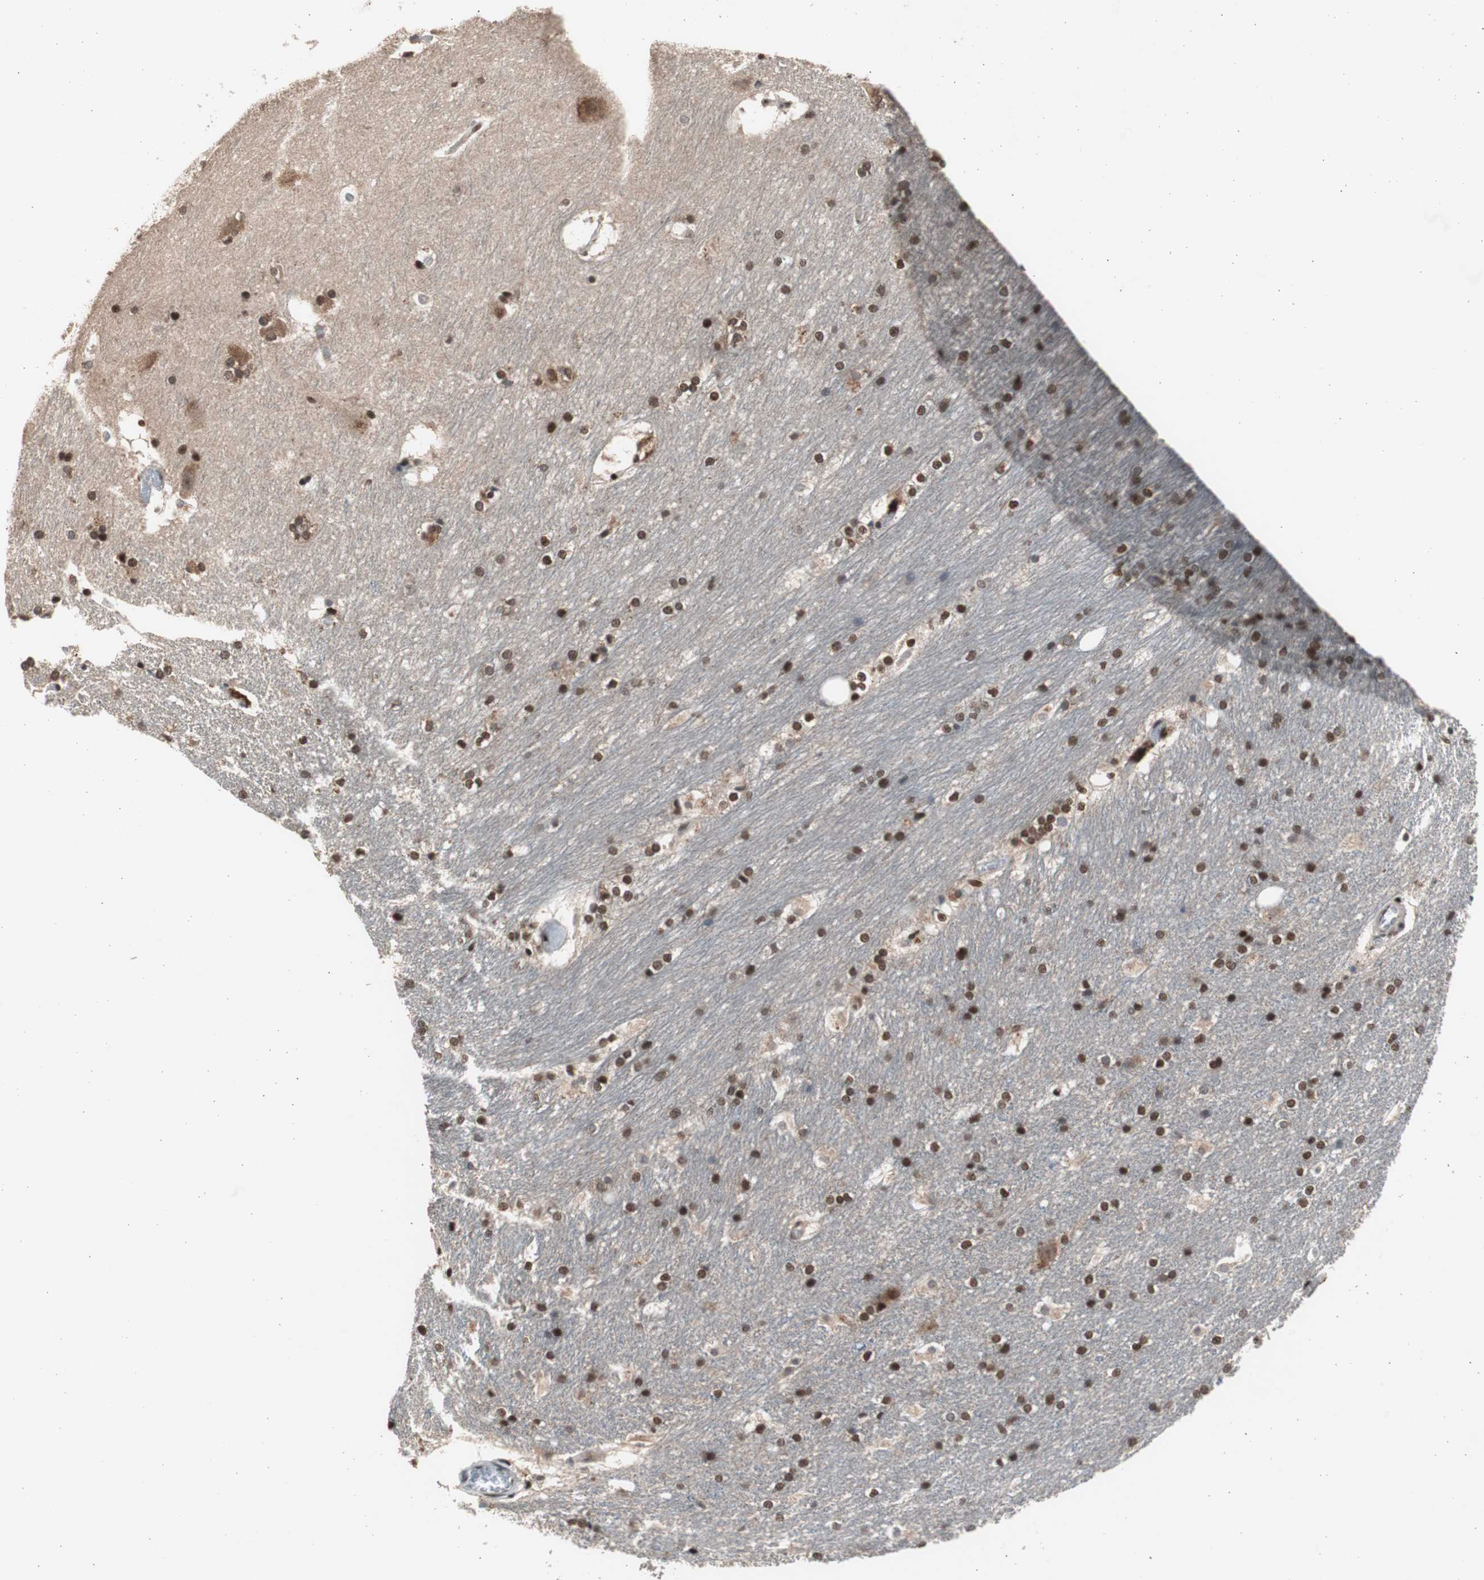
{"staining": {"intensity": "strong", "quantity": ">75%", "location": "nuclear"}, "tissue": "hippocampus", "cell_type": "Glial cells", "image_type": "normal", "snomed": [{"axis": "morphology", "description": "Normal tissue, NOS"}, {"axis": "topography", "description": "Hippocampus"}], "caption": "Immunohistochemistry (DAB (3,3'-diaminobenzidine)) staining of normal hippocampus demonstrates strong nuclear protein staining in approximately >75% of glial cells.", "gene": "RPA1", "patient": {"sex": "female", "age": 19}}